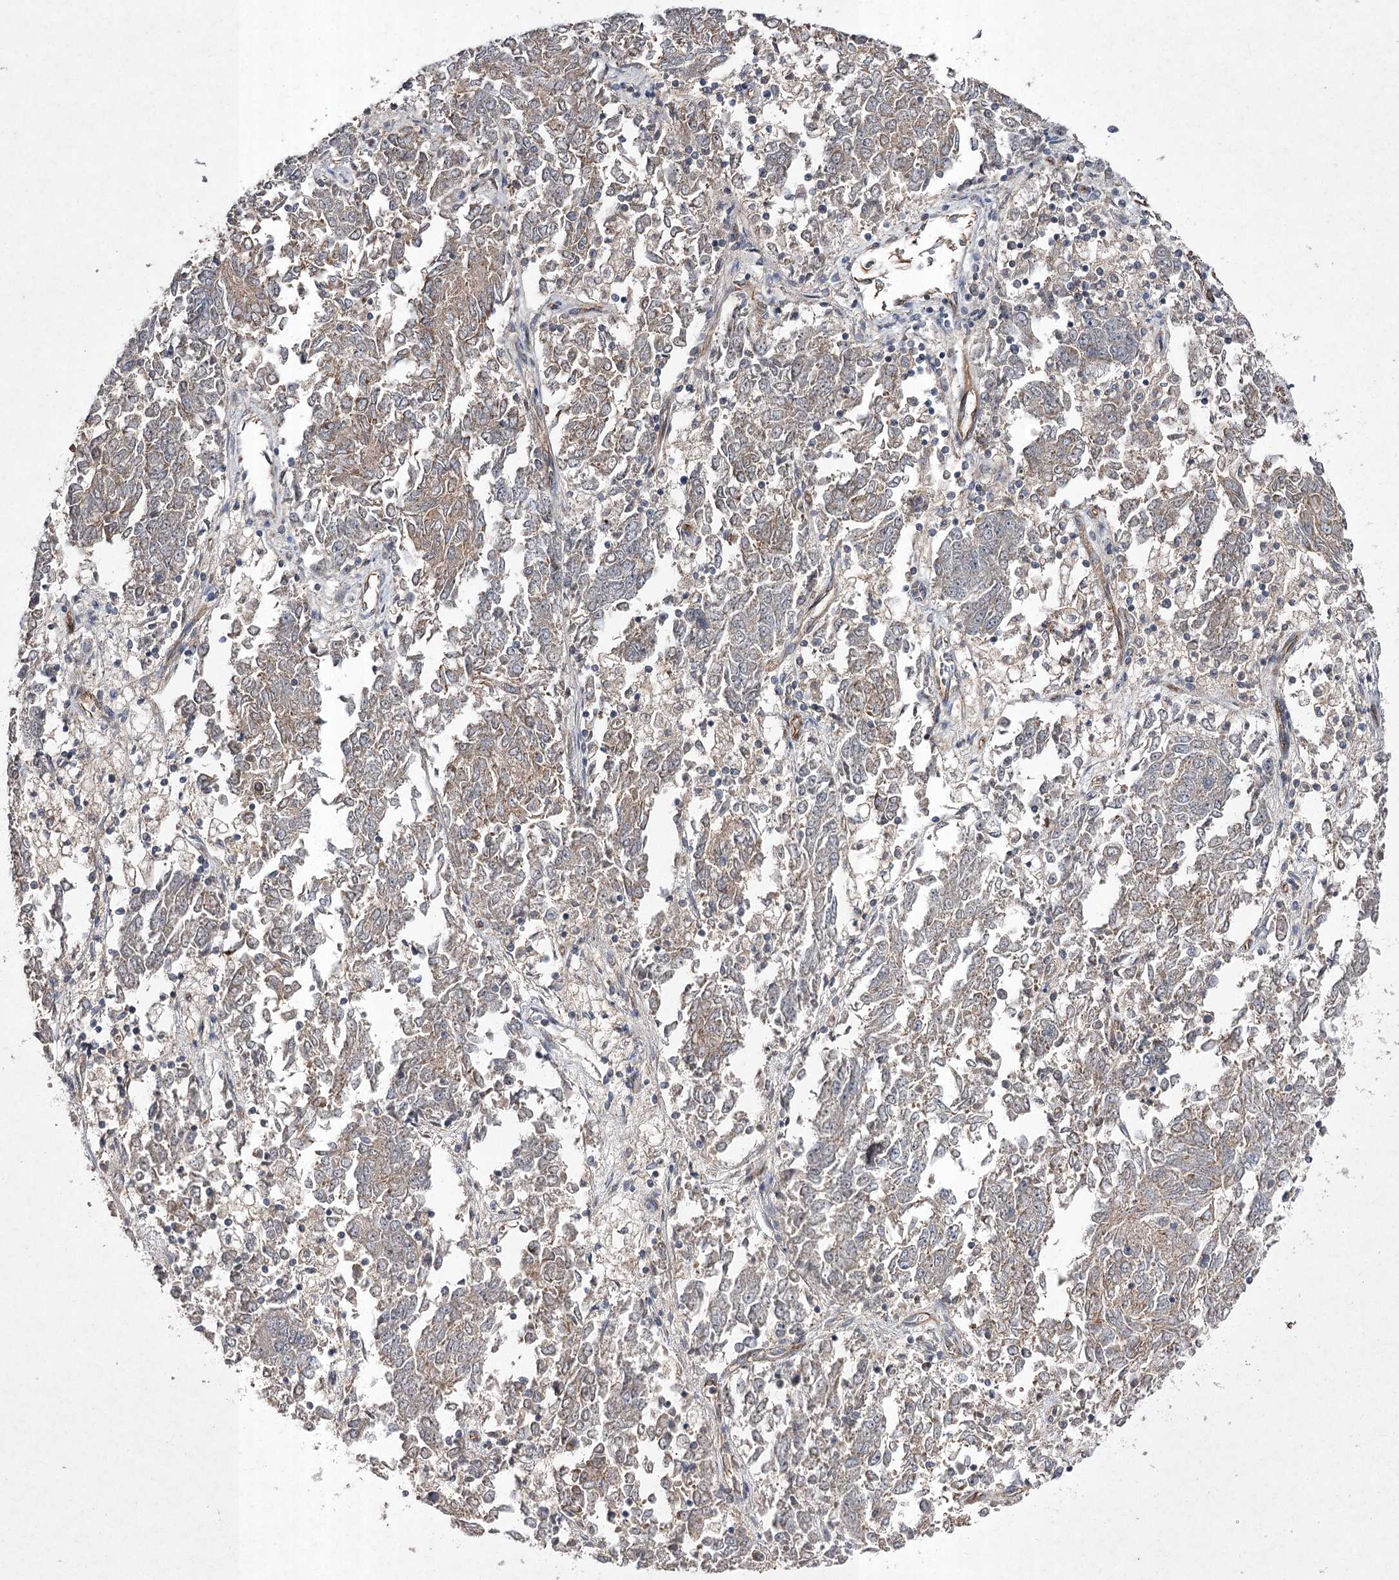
{"staining": {"intensity": "weak", "quantity": "<25%", "location": "cytoplasmic/membranous"}, "tissue": "endometrial cancer", "cell_type": "Tumor cells", "image_type": "cancer", "snomed": [{"axis": "morphology", "description": "Adenocarcinoma, NOS"}, {"axis": "topography", "description": "Endometrium"}], "caption": "This is an IHC photomicrograph of endometrial cancer. There is no positivity in tumor cells.", "gene": "FANCL", "patient": {"sex": "female", "age": 80}}